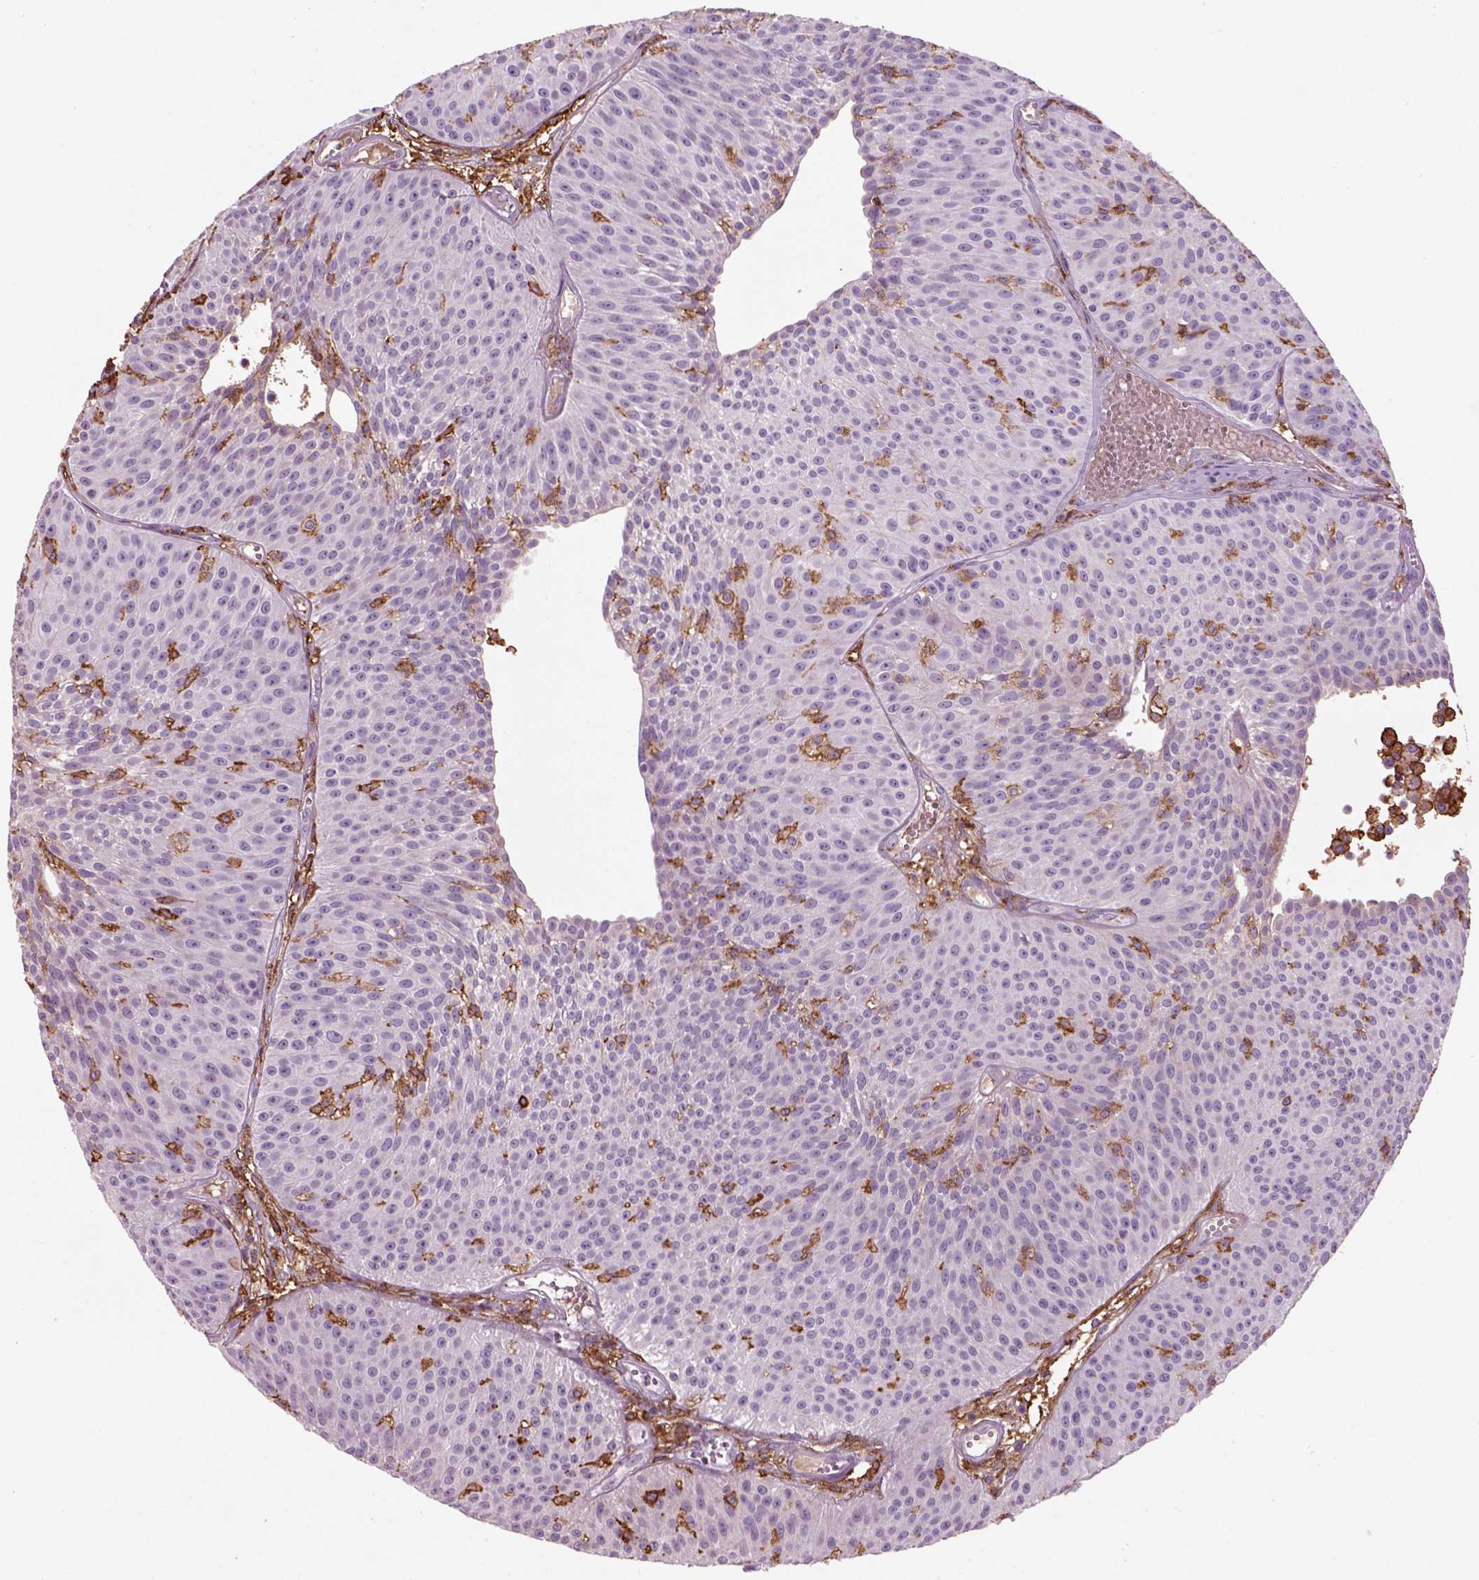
{"staining": {"intensity": "negative", "quantity": "none", "location": "none"}, "tissue": "urothelial cancer", "cell_type": "Tumor cells", "image_type": "cancer", "snomed": [{"axis": "morphology", "description": "Urothelial carcinoma, Low grade"}, {"axis": "topography", "description": "Urinary bladder"}], "caption": "Urothelial cancer was stained to show a protein in brown. There is no significant positivity in tumor cells. Brightfield microscopy of IHC stained with DAB (3,3'-diaminobenzidine) (brown) and hematoxylin (blue), captured at high magnification.", "gene": "CD14", "patient": {"sex": "male", "age": 63}}